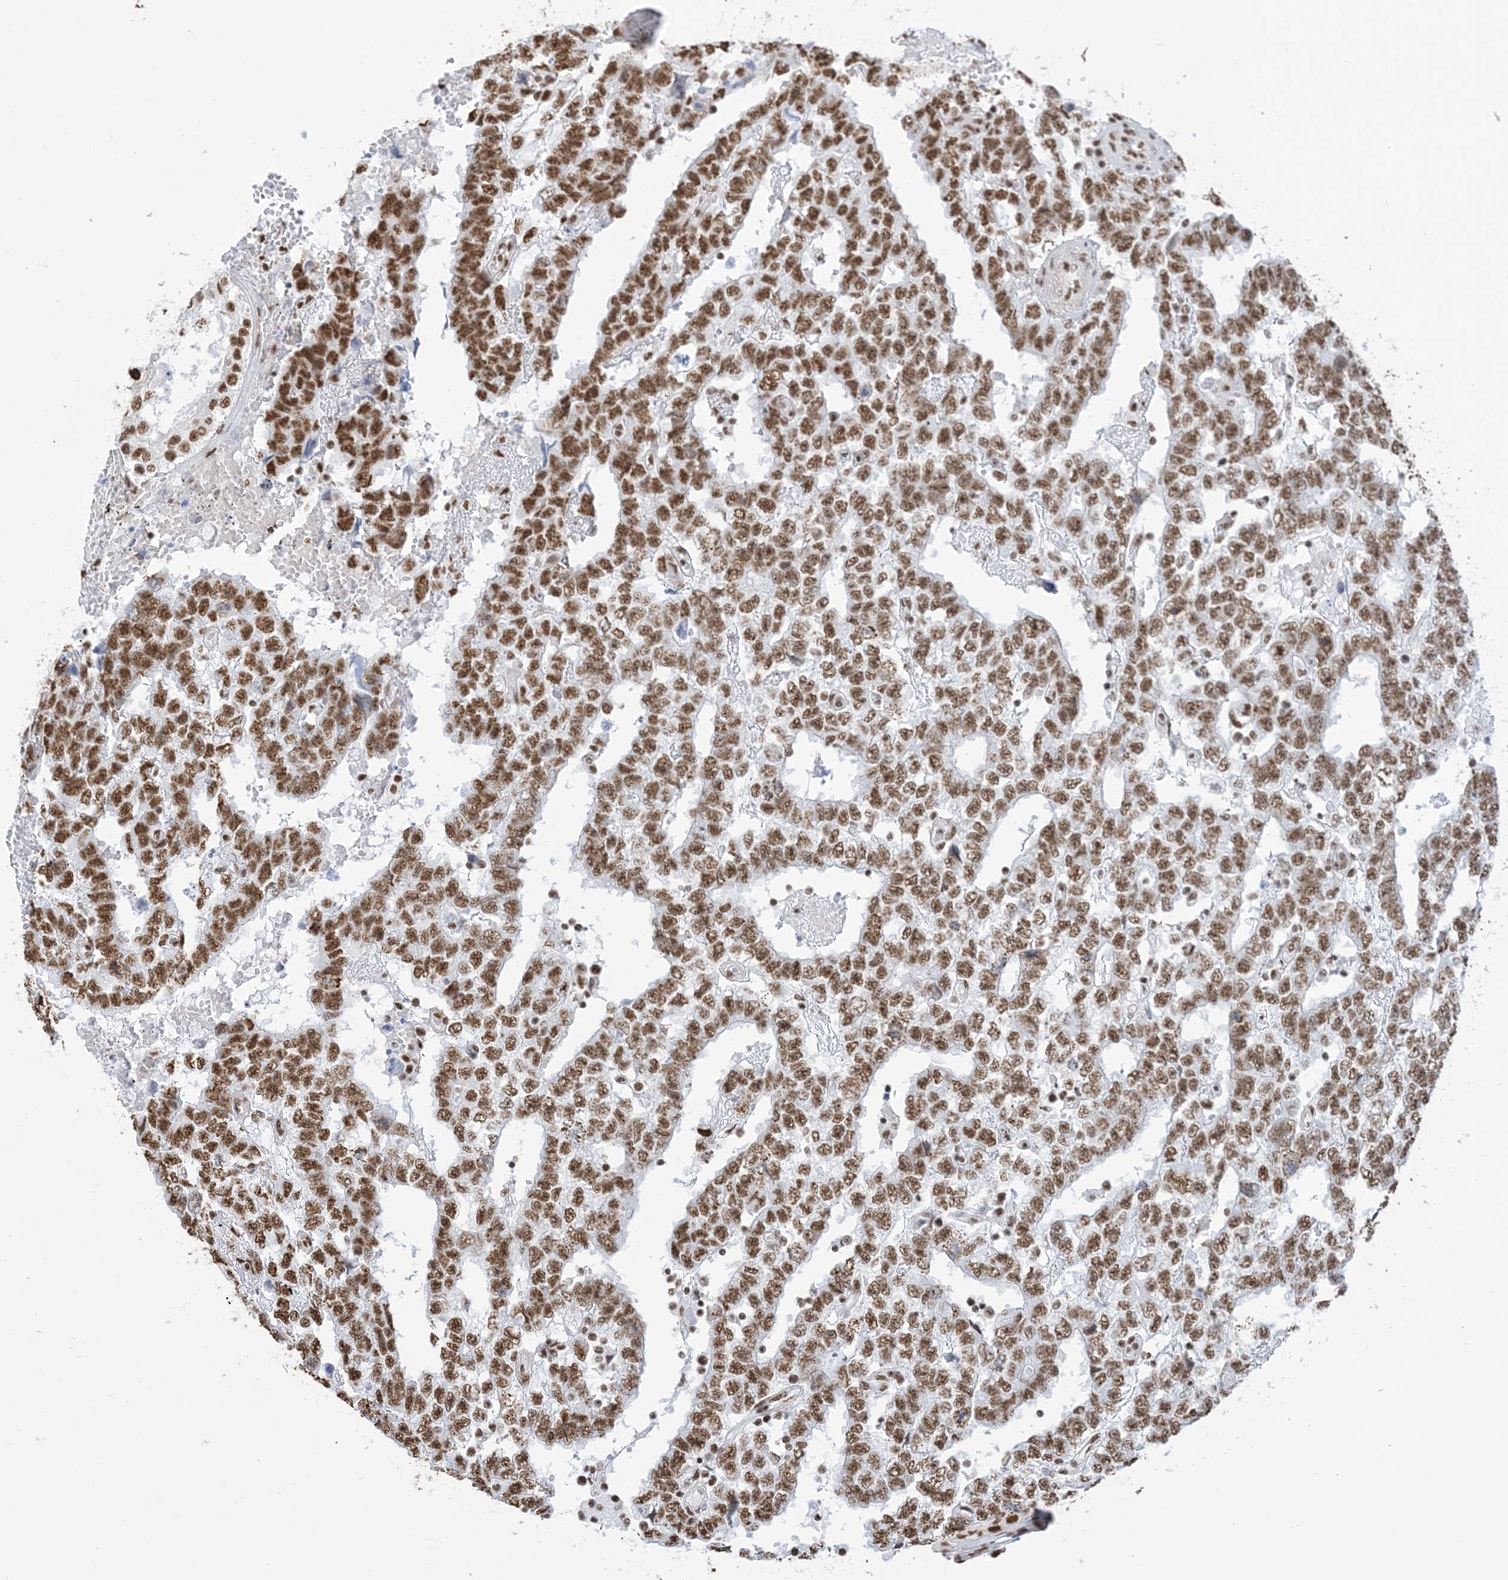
{"staining": {"intensity": "strong", "quantity": ">75%", "location": "nuclear"}, "tissue": "testis cancer", "cell_type": "Tumor cells", "image_type": "cancer", "snomed": [{"axis": "morphology", "description": "Carcinoma, Embryonal, NOS"}, {"axis": "topography", "description": "Testis"}], "caption": "Human testis cancer (embryonal carcinoma) stained with a brown dye exhibits strong nuclear positive positivity in about >75% of tumor cells.", "gene": "ZNF792", "patient": {"sex": "male", "age": 25}}